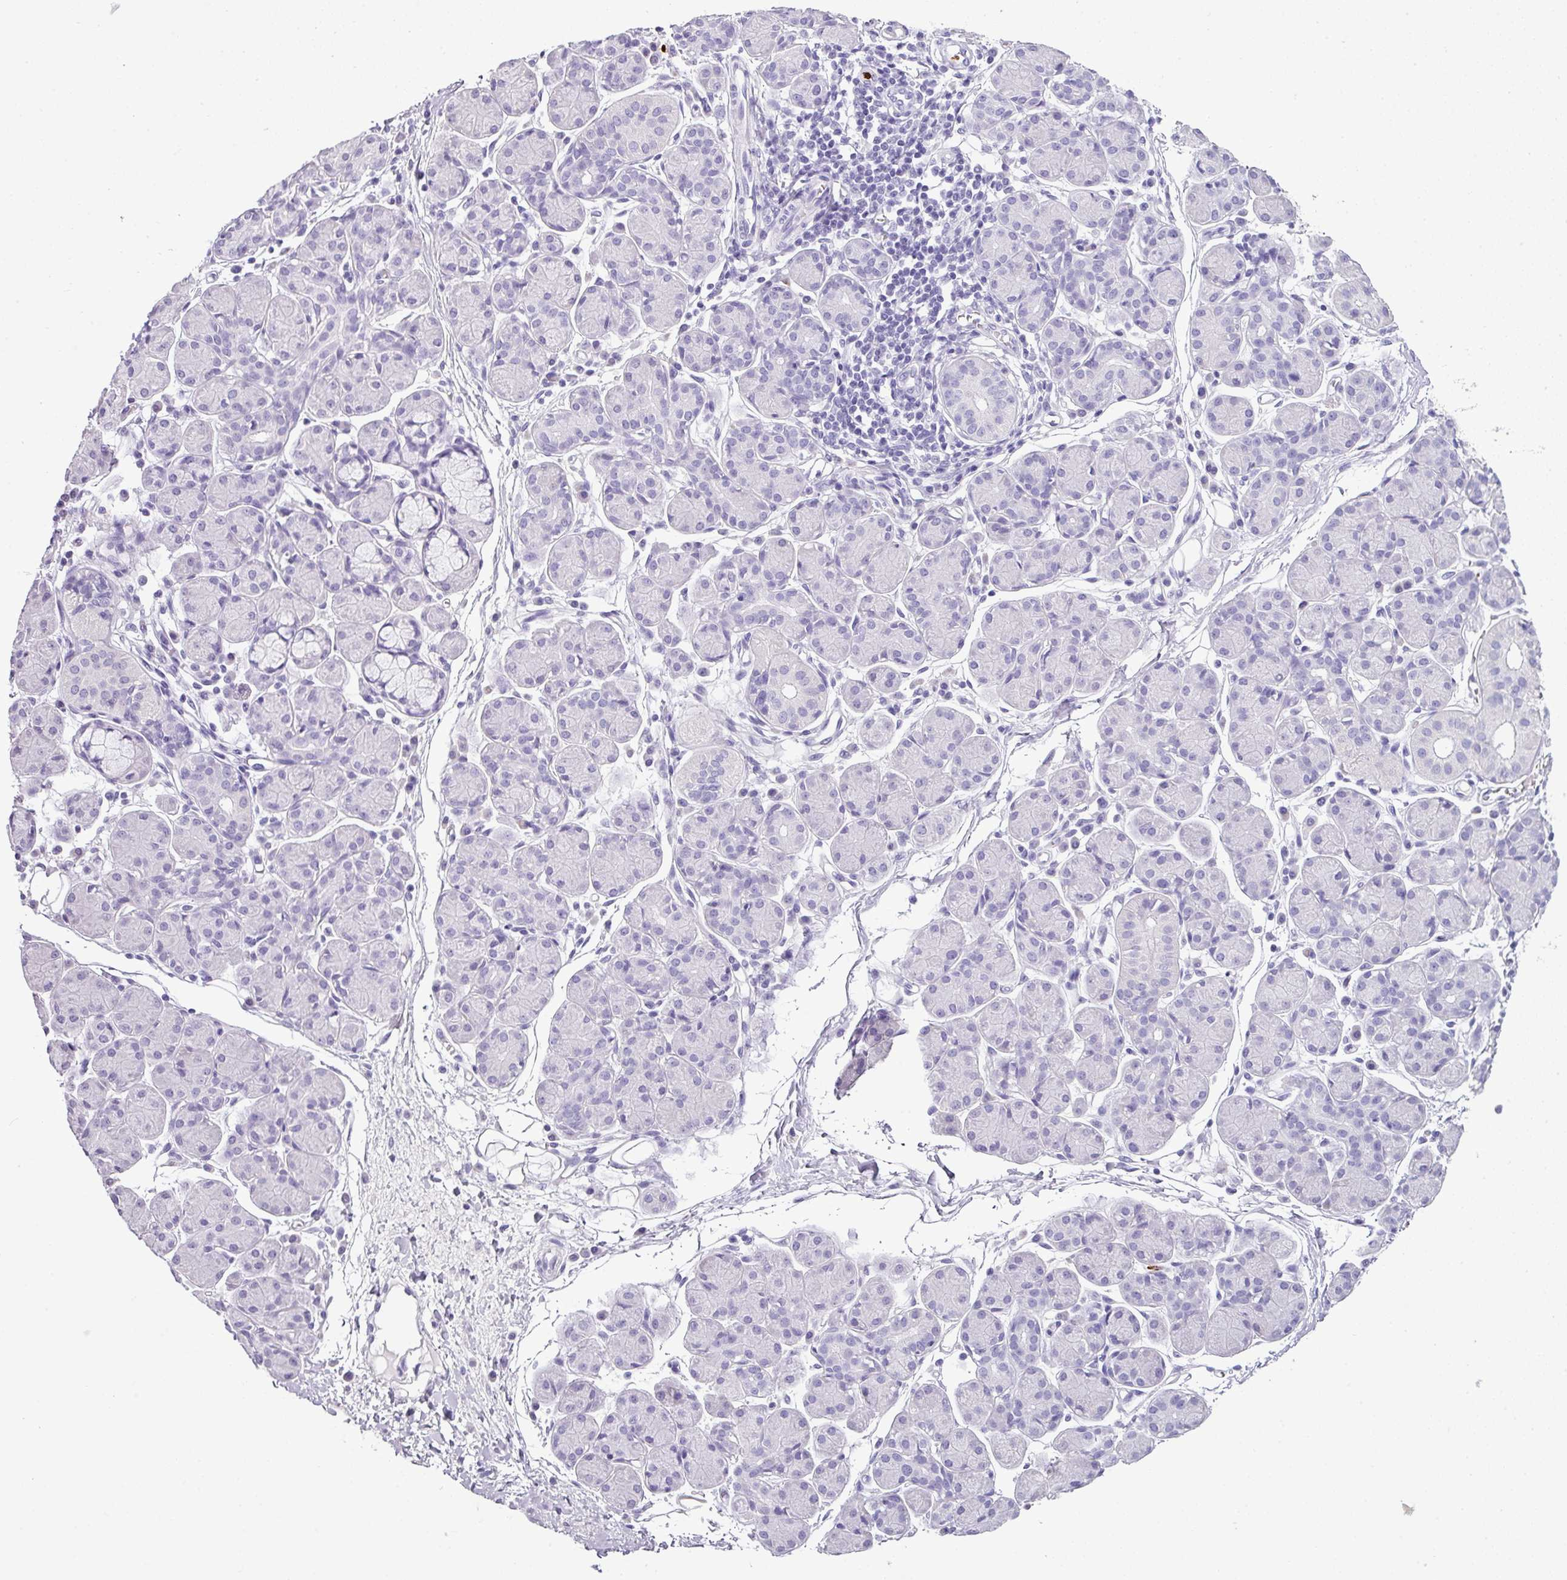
{"staining": {"intensity": "negative", "quantity": "none", "location": "none"}, "tissue": "salivary gland", "cell_type": "Glandular cells", "image_type": "normal", "snomed": [{"axis": "morphology", "description": "Normal tissue, NOS"}, {"axis": "morphology", "description": "Inflammation, NOS"}, {"axis": "topography", "description": "Lymph node"}, {"axis": "topography", "description": "Salivary gland"}], "caption": "Human salivary gland stained for a protein using immunohistochemistry (IHC) demonstrates no staining in glandular cells.", "gene": "CTSG", "patient": {"sex": "male", "age": 3}}